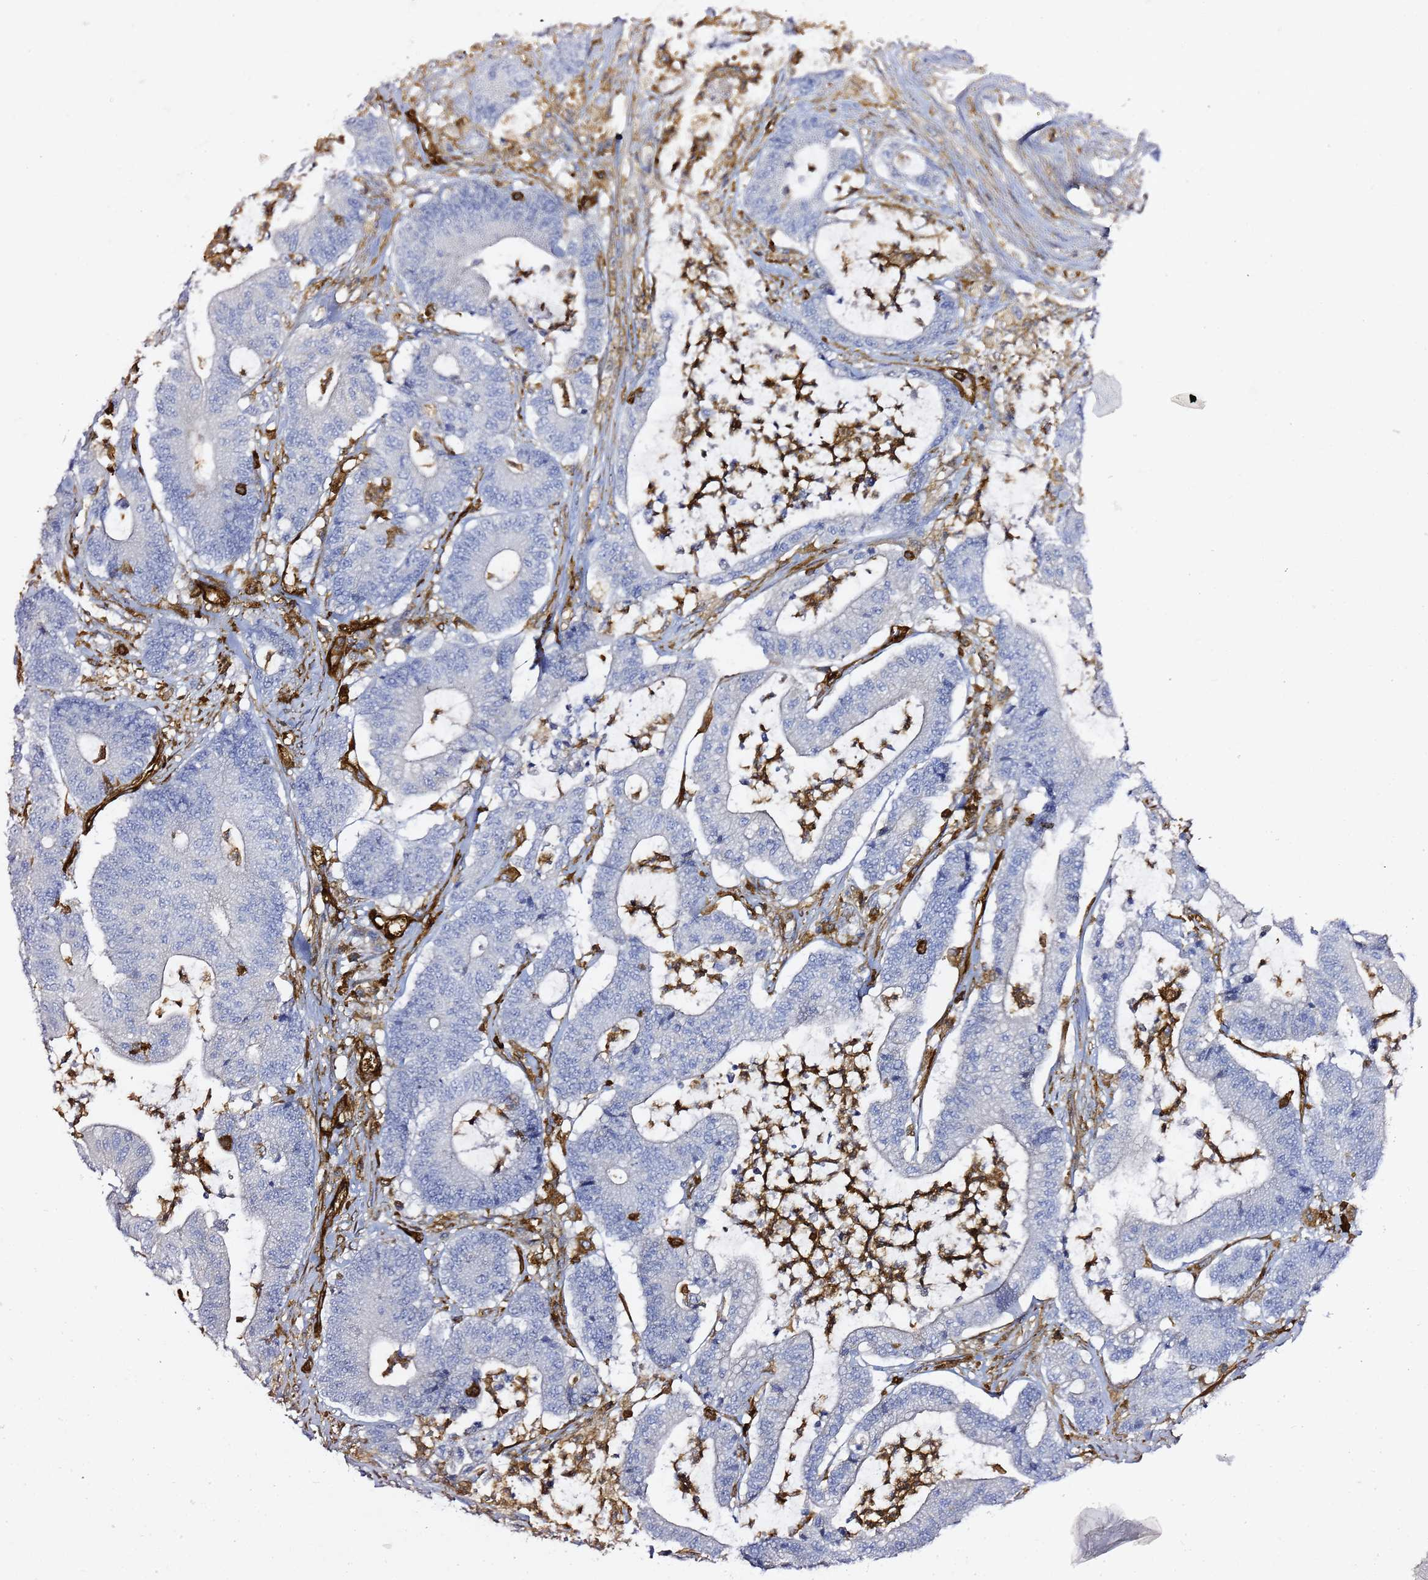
{"staining": {"intensity": "negative", "quantity": "none", "location": "none"}, "tissue": "colorectal cancer", "cell_type": "Tumor cells", "image_type": "cancer", "snomed": [{"axis": "morphology", "description": "Adenocarcinoma, NOS"}, {"axis": "topography", "description": "Colon"}], "caption": "Immunohistochemical staining of human adenocarcinoma (colorectal) exhibits no significant positivity in tumor cells.", "gene": "ZBTB8OS", "patient": {"sex": "female", "age": 84}}